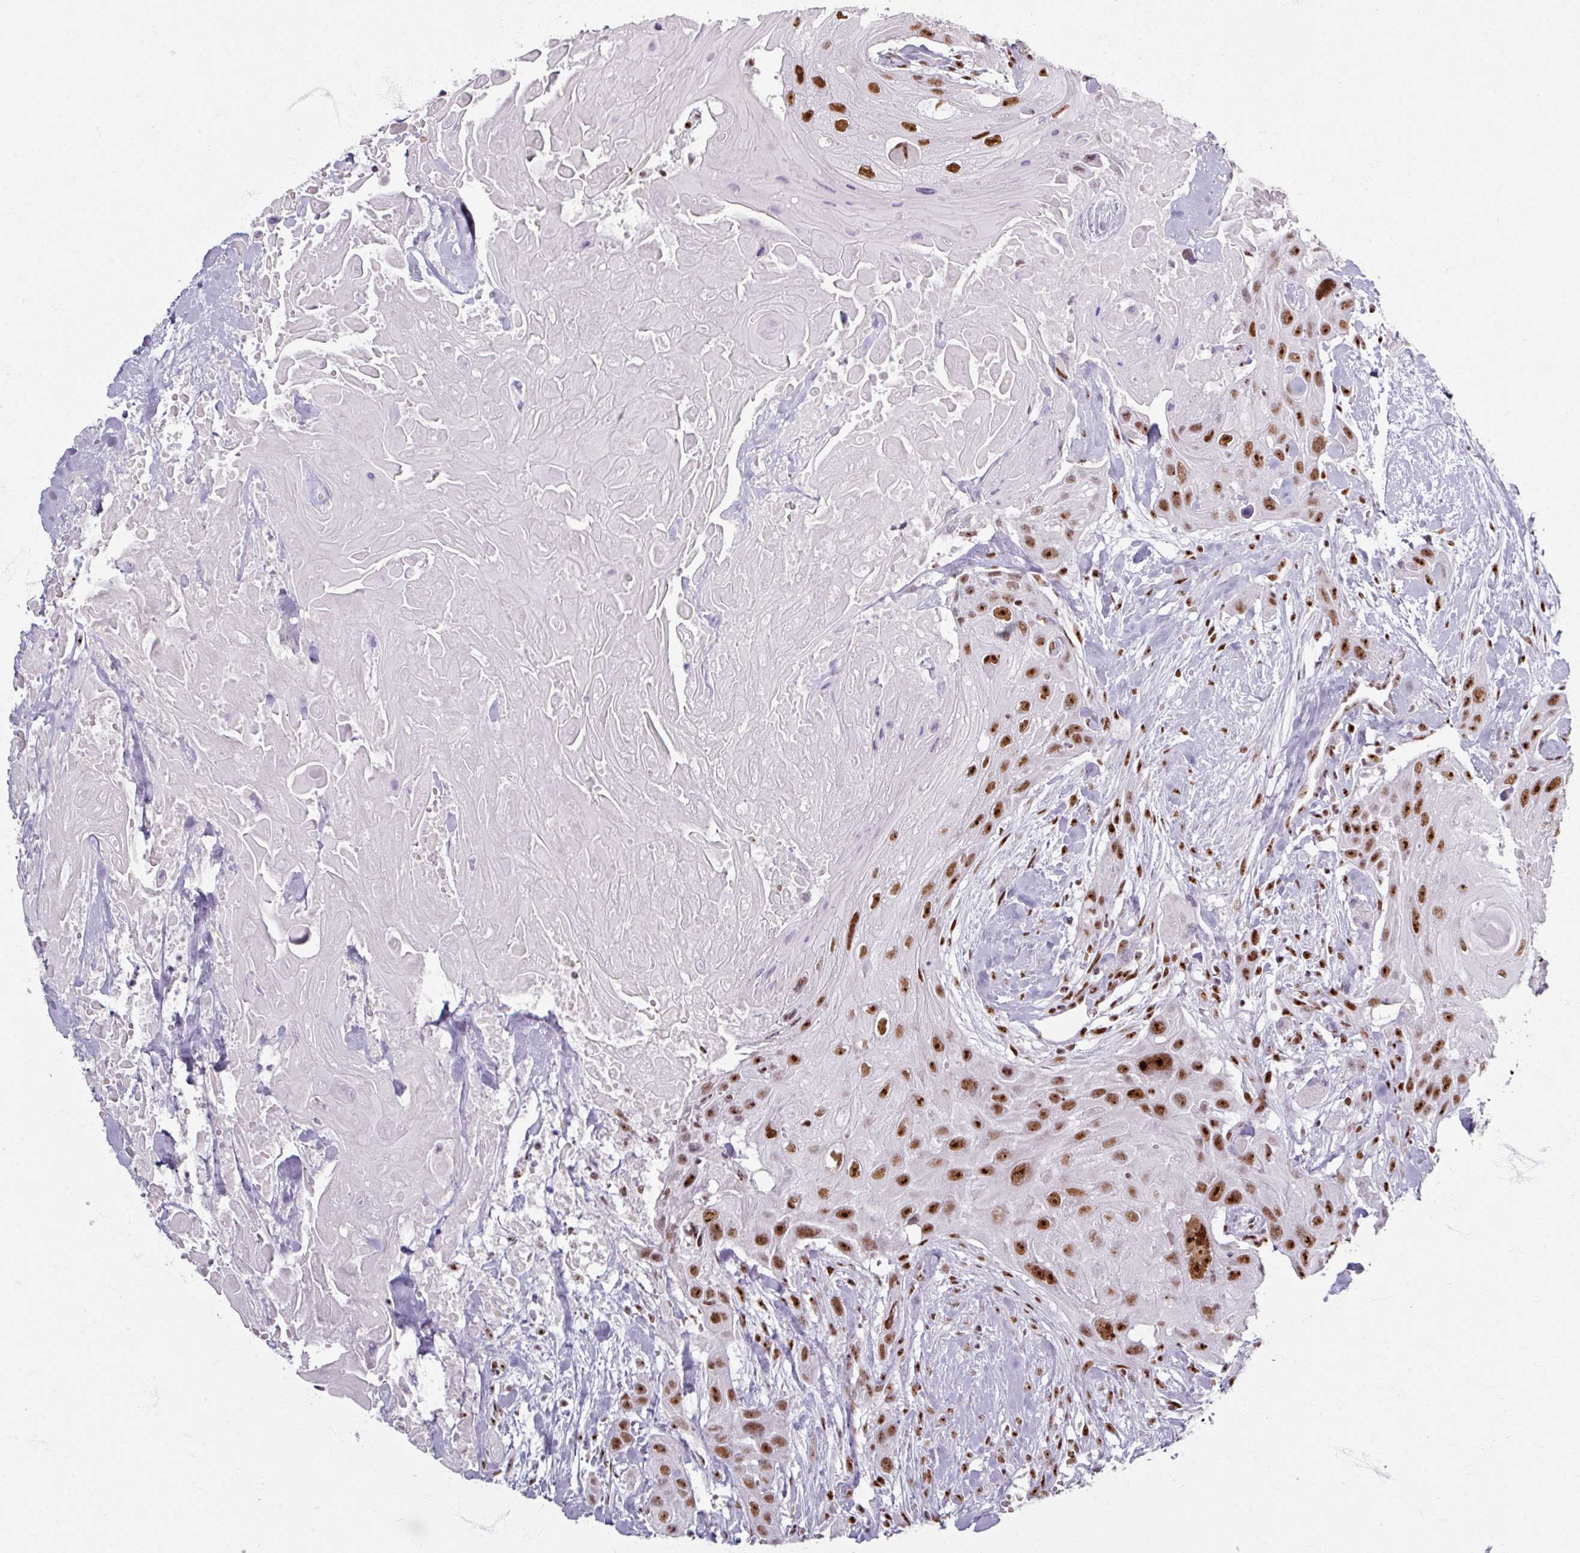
{"staining": {"intensity": "strong", "quantity": ">75%", "location": "nuclear"}, "tissue": "head and neck cancer", "cell_type": "Tumor cells", "image_type": "cancer", "snomed": [{"axis": "morphology", "description": "Squamous cell carcinoma, NOS"}, {"axis": "topography", "description": "Head-Neck"}], "caption": "There is high levels of strong nuclear positivity in tumor cells of squamous cell carcinoma (head and neck), as demonstrated by immunohistochemical staining (brown color).", "gene": "ADAR", "patient": {"sex": "male", "age": 81}}